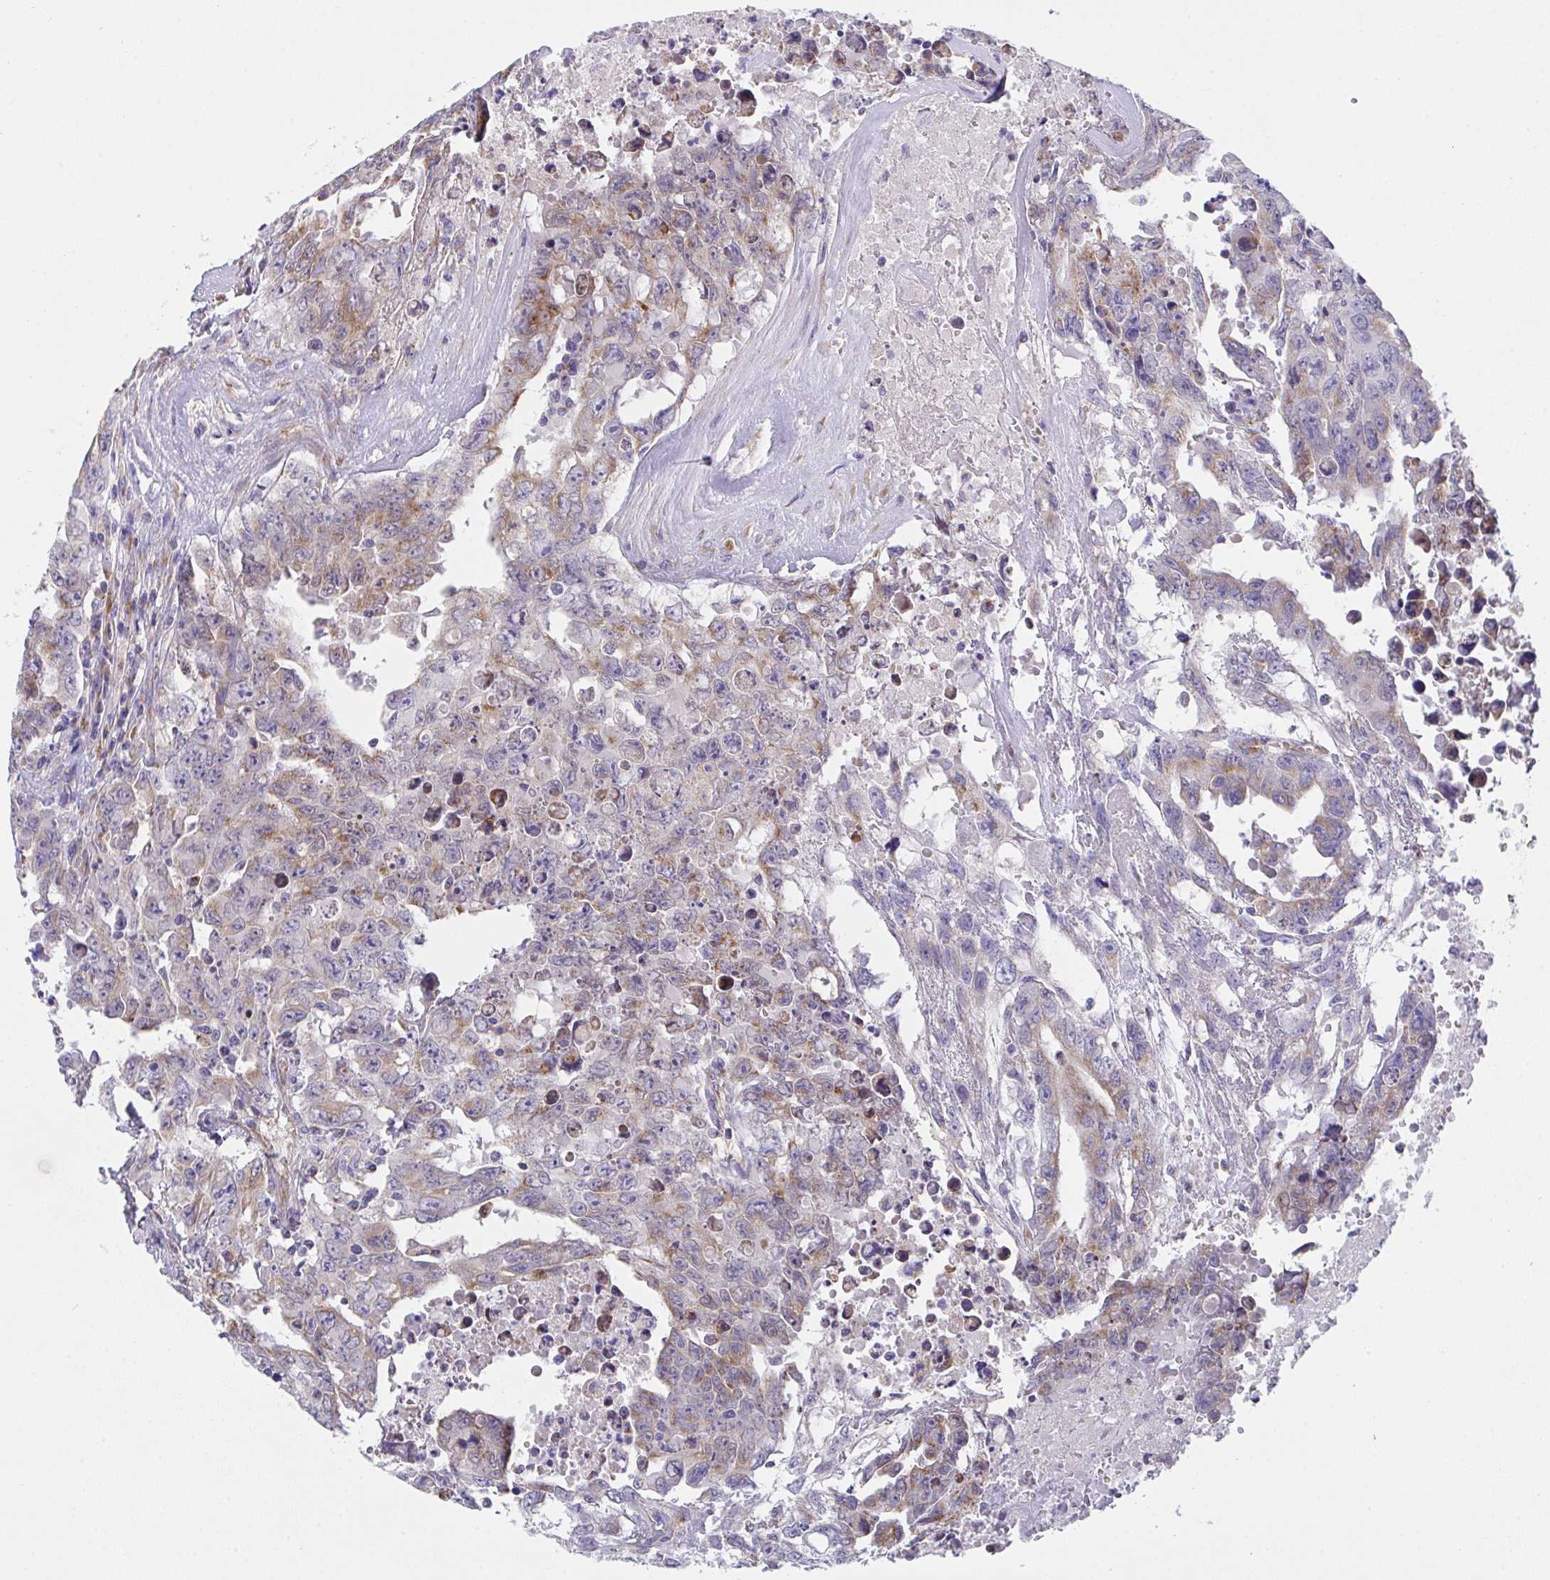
{"staining": {"intensity": "weak", "quantity": "25%-75%", "location": "cytoplasmic/membranous"}, "tissue": "testis cancer", "cell_type": "Tumor cells", "image_type": "cancer", "snomed": [{"axis": "morphology", "description": "Carcinoma, Embryonal, NOS"}, {"axis": "topography", "description": "Testis"}], "caption": "Human testis embryonal carcinoma stained with a protein marker reveals weak staining in tumor cells.", "gene": "MIA3", "patient": {"sex": "male", "age": 24}}